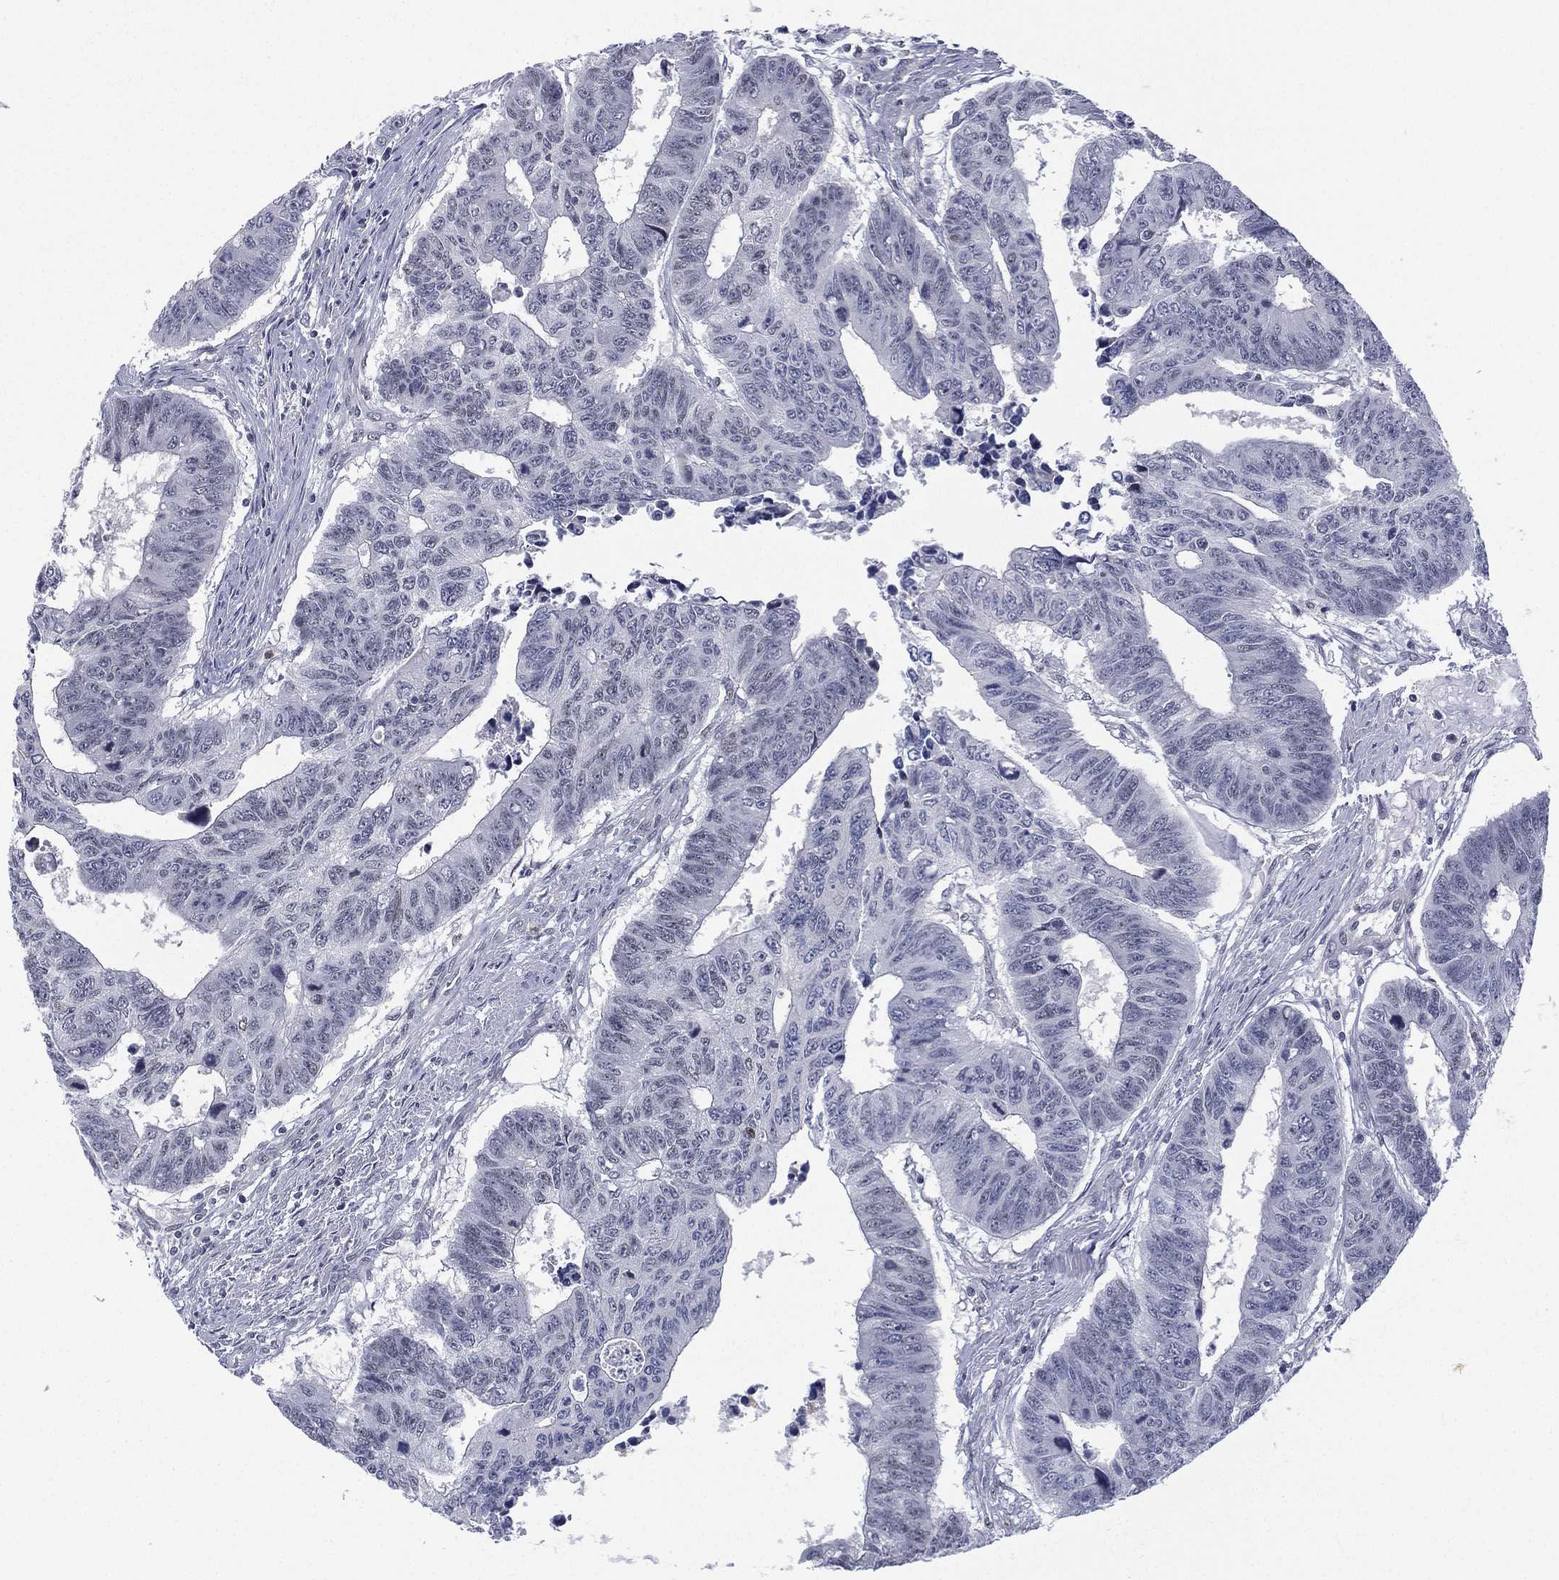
{"staining": {"intensity": "negative", "quantity": "none", "location": "none"}, "tissue": "colorectal cancer", "cell_type": "Tumor cells", "image_type": "cancer", "snomed": [{"axis": "morphology", "description": "Adenocarcinoma, NOS"}, {"axis": "topography", "description": "Rectum"}], "caption": "Human colorectal cancer stained for a protein using IHC exhibits no positivity in tumor cells.", "gene": "ZNF711", "patient": {"sex": "female", "age": 85}}